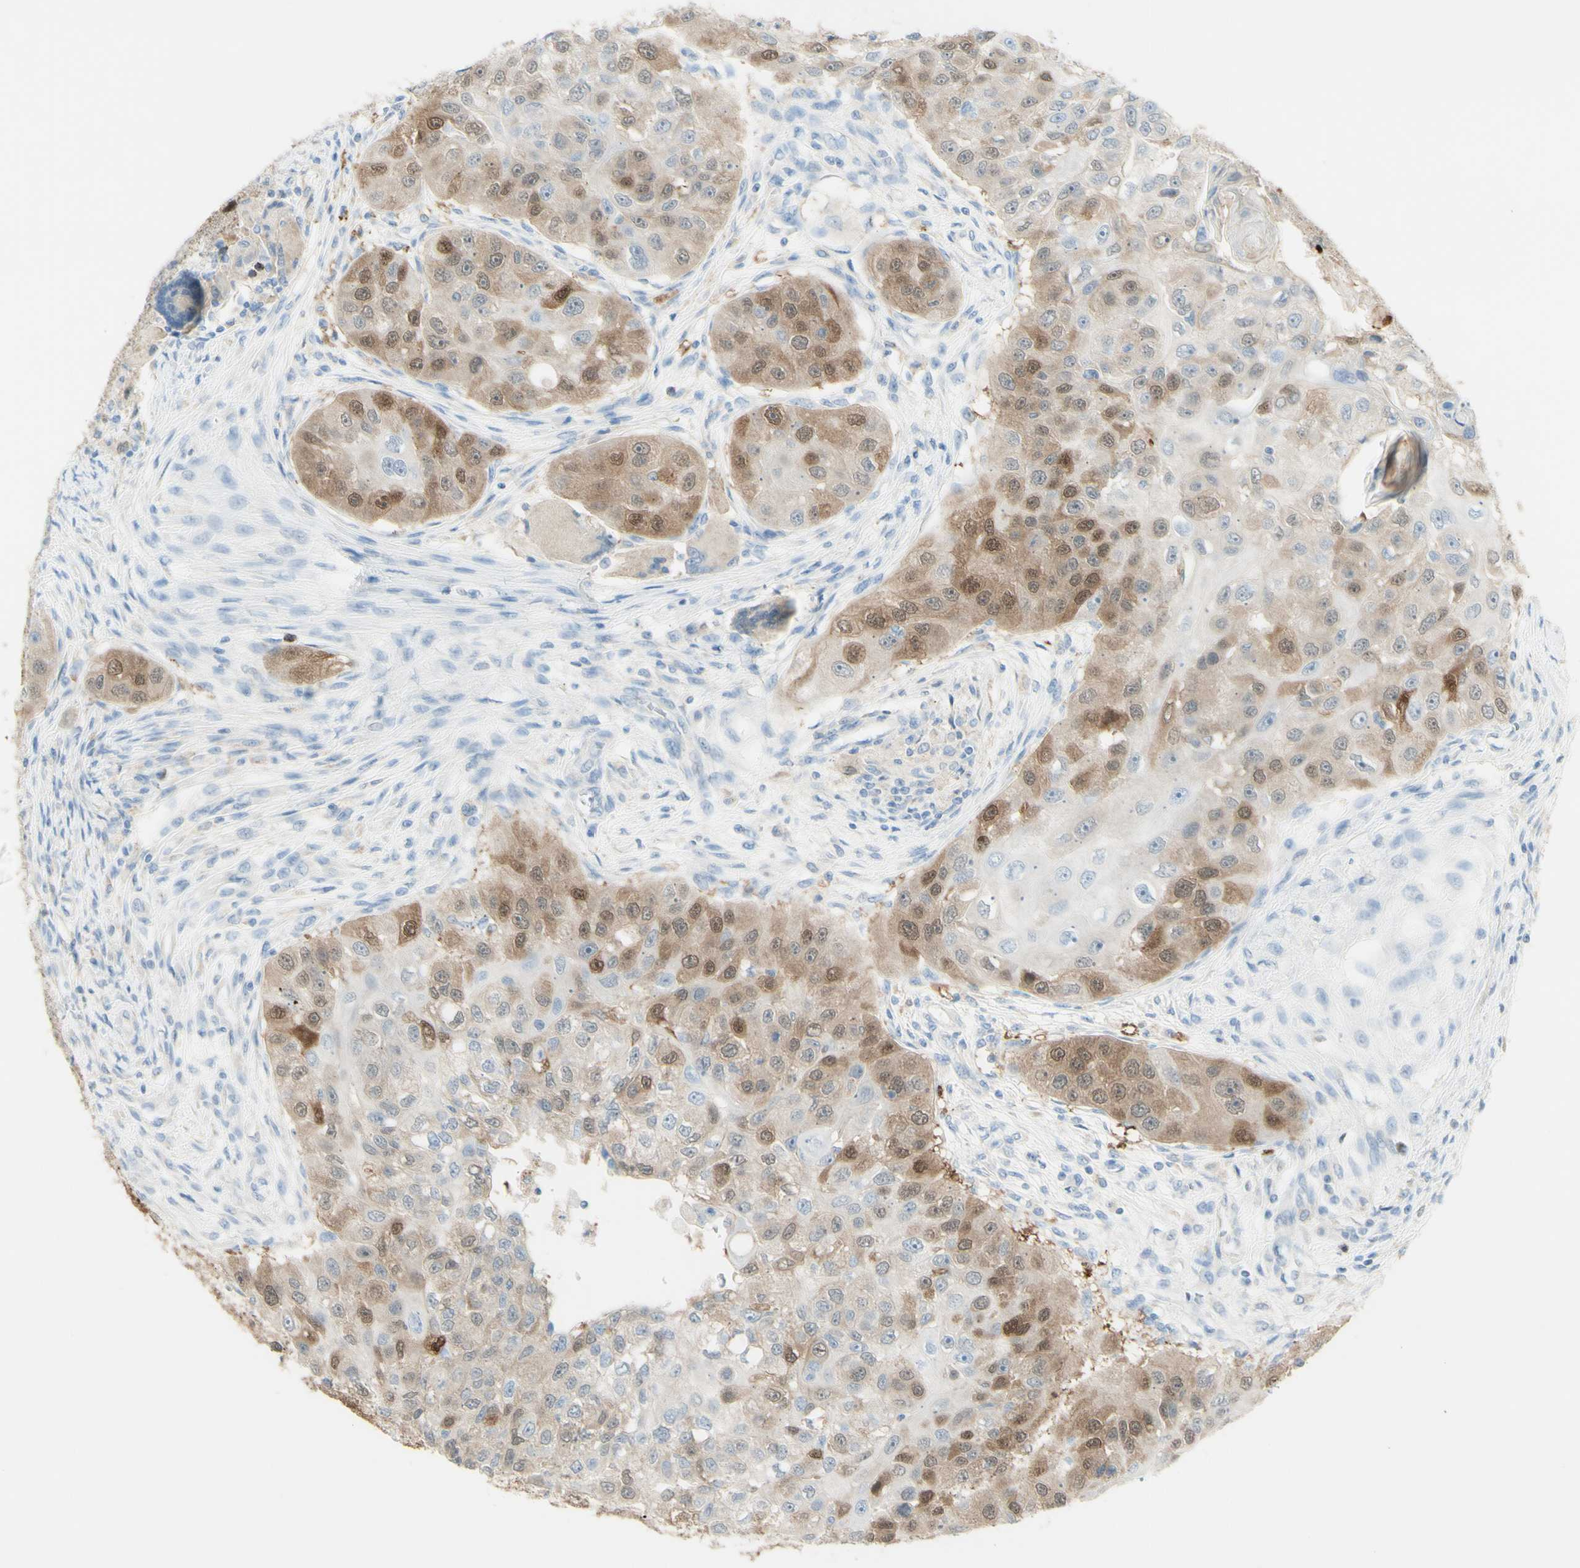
{"staining": {"intensity": "moderate", "quantity": "25%-75%", "location": "cytoplasmic/membranous"}, "tissue": "head and neck cancer", "cell_type": "Tumor cells", "image_type": "cancer", "snomed": [{"axis": "morphology", "description": "Normal tissue, NOS"}, {"axis": "morphology", "description": "Squamous cell carcinoma, NOS"}, {"axis": "topography", "description": "Skeletal muscle"}, {"axis": "topography", "description": "Head-Neck"}], "caption": "The immunohistochemical stain highlights moderate cytoplasmic/membranous expression in tumor cells of head and neck cancer (squamous cell carcinoma) tissue. Immunohistochemistry (ihc) stains the protein of interest in brown and the nuclei are stained blue.", "gene": "TSPAN1", "patient": {"sex": "male", "age": 51}}